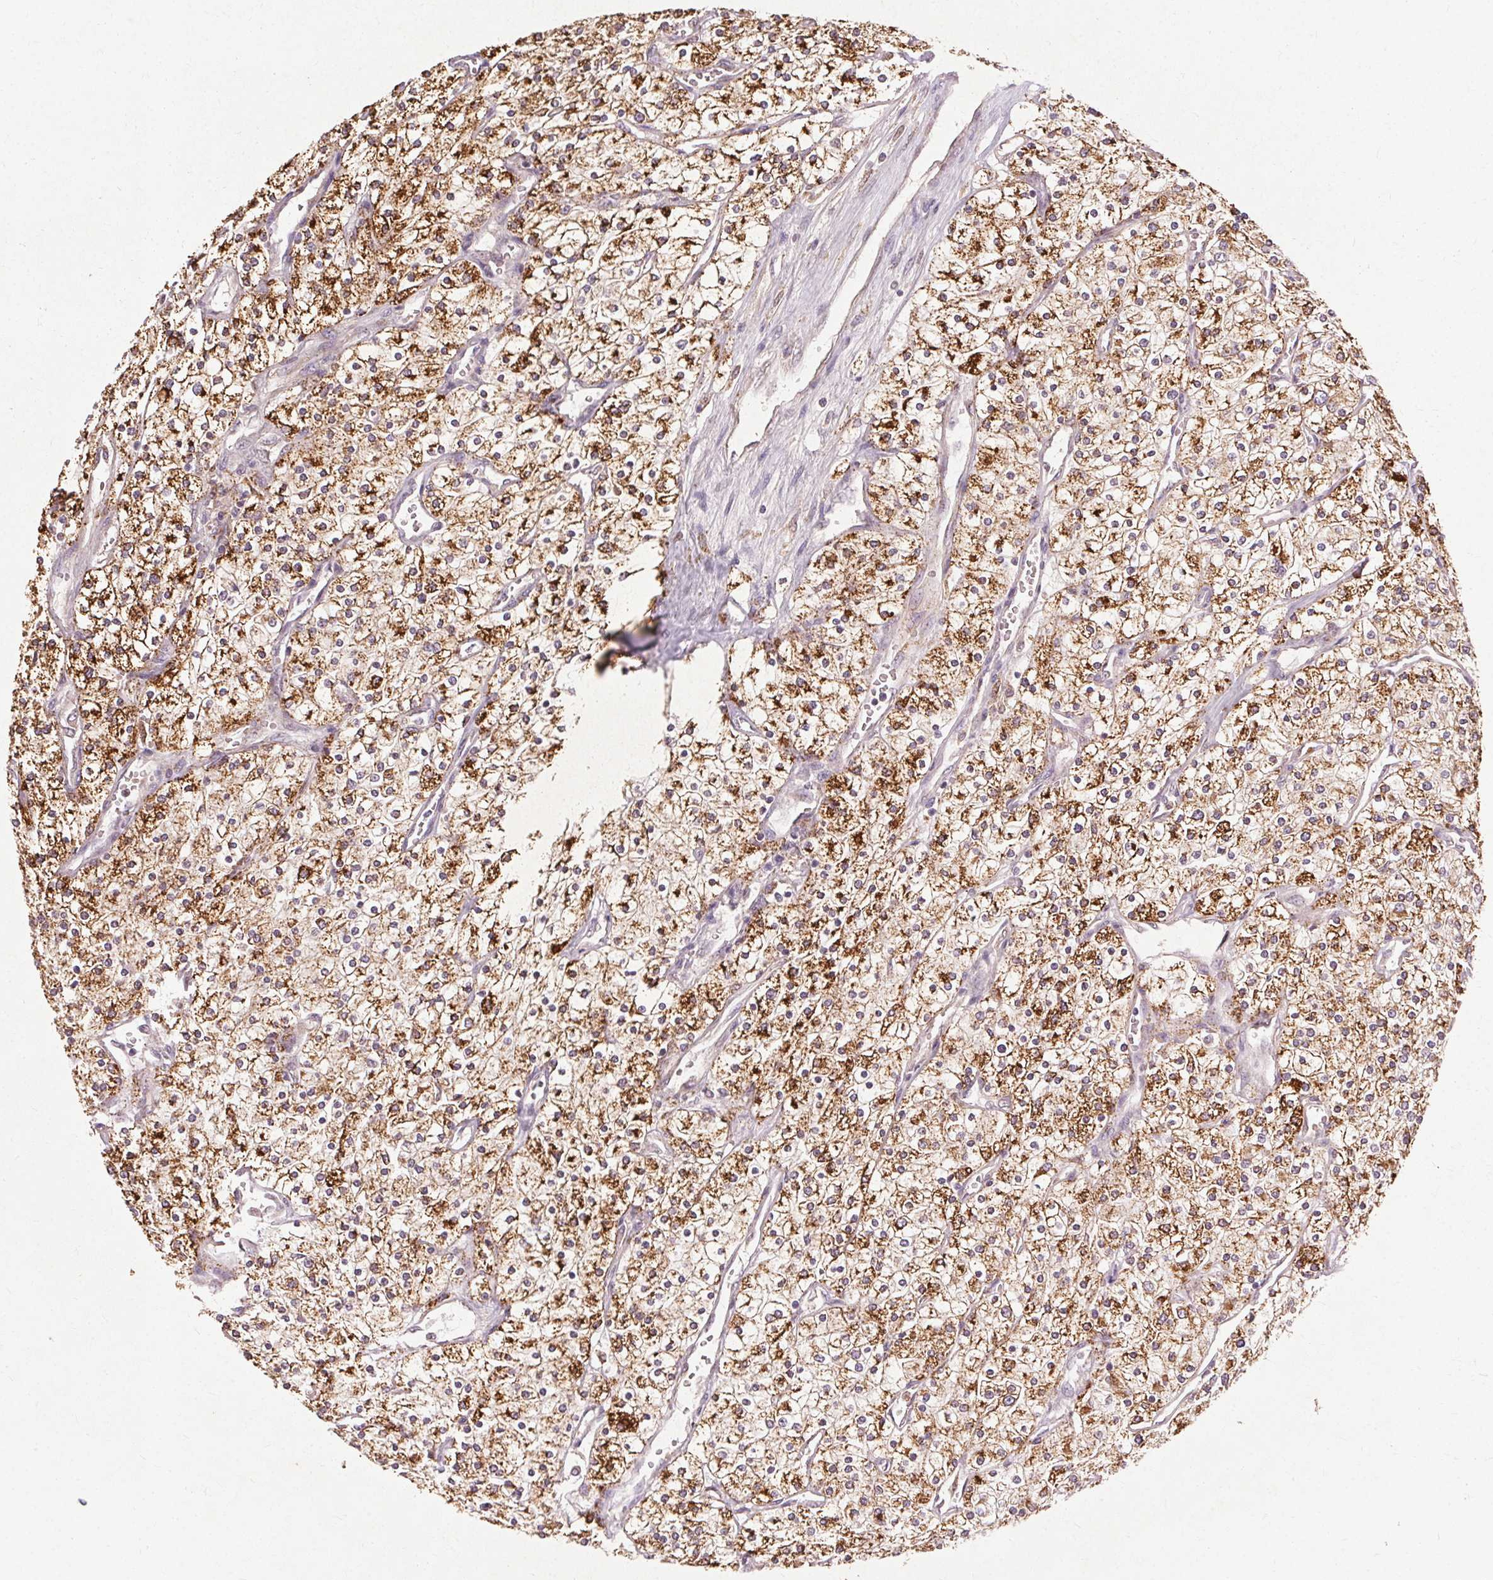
{"staining": {"intensity": "strong", "quantity": ">75%", "location": "cytoplasmic/membranous"}, "tissue": "renal cancer", "cell_type": "Tumor cells", "image_type": "cancer", "snomed": [{"axis": "morphology", "description": "Adenocarcinoma, NOS"}, {"axis": "topography", "description": "Kidney"}], "caption": "A high amount of strong cytoplasmic/membranous expression is appreciated in approximately >75% of tumor cells in renal cancer (adenocarcinoma) tissue.", "gene": "REP15", "patient": {"sex": "male", "age": 80}}